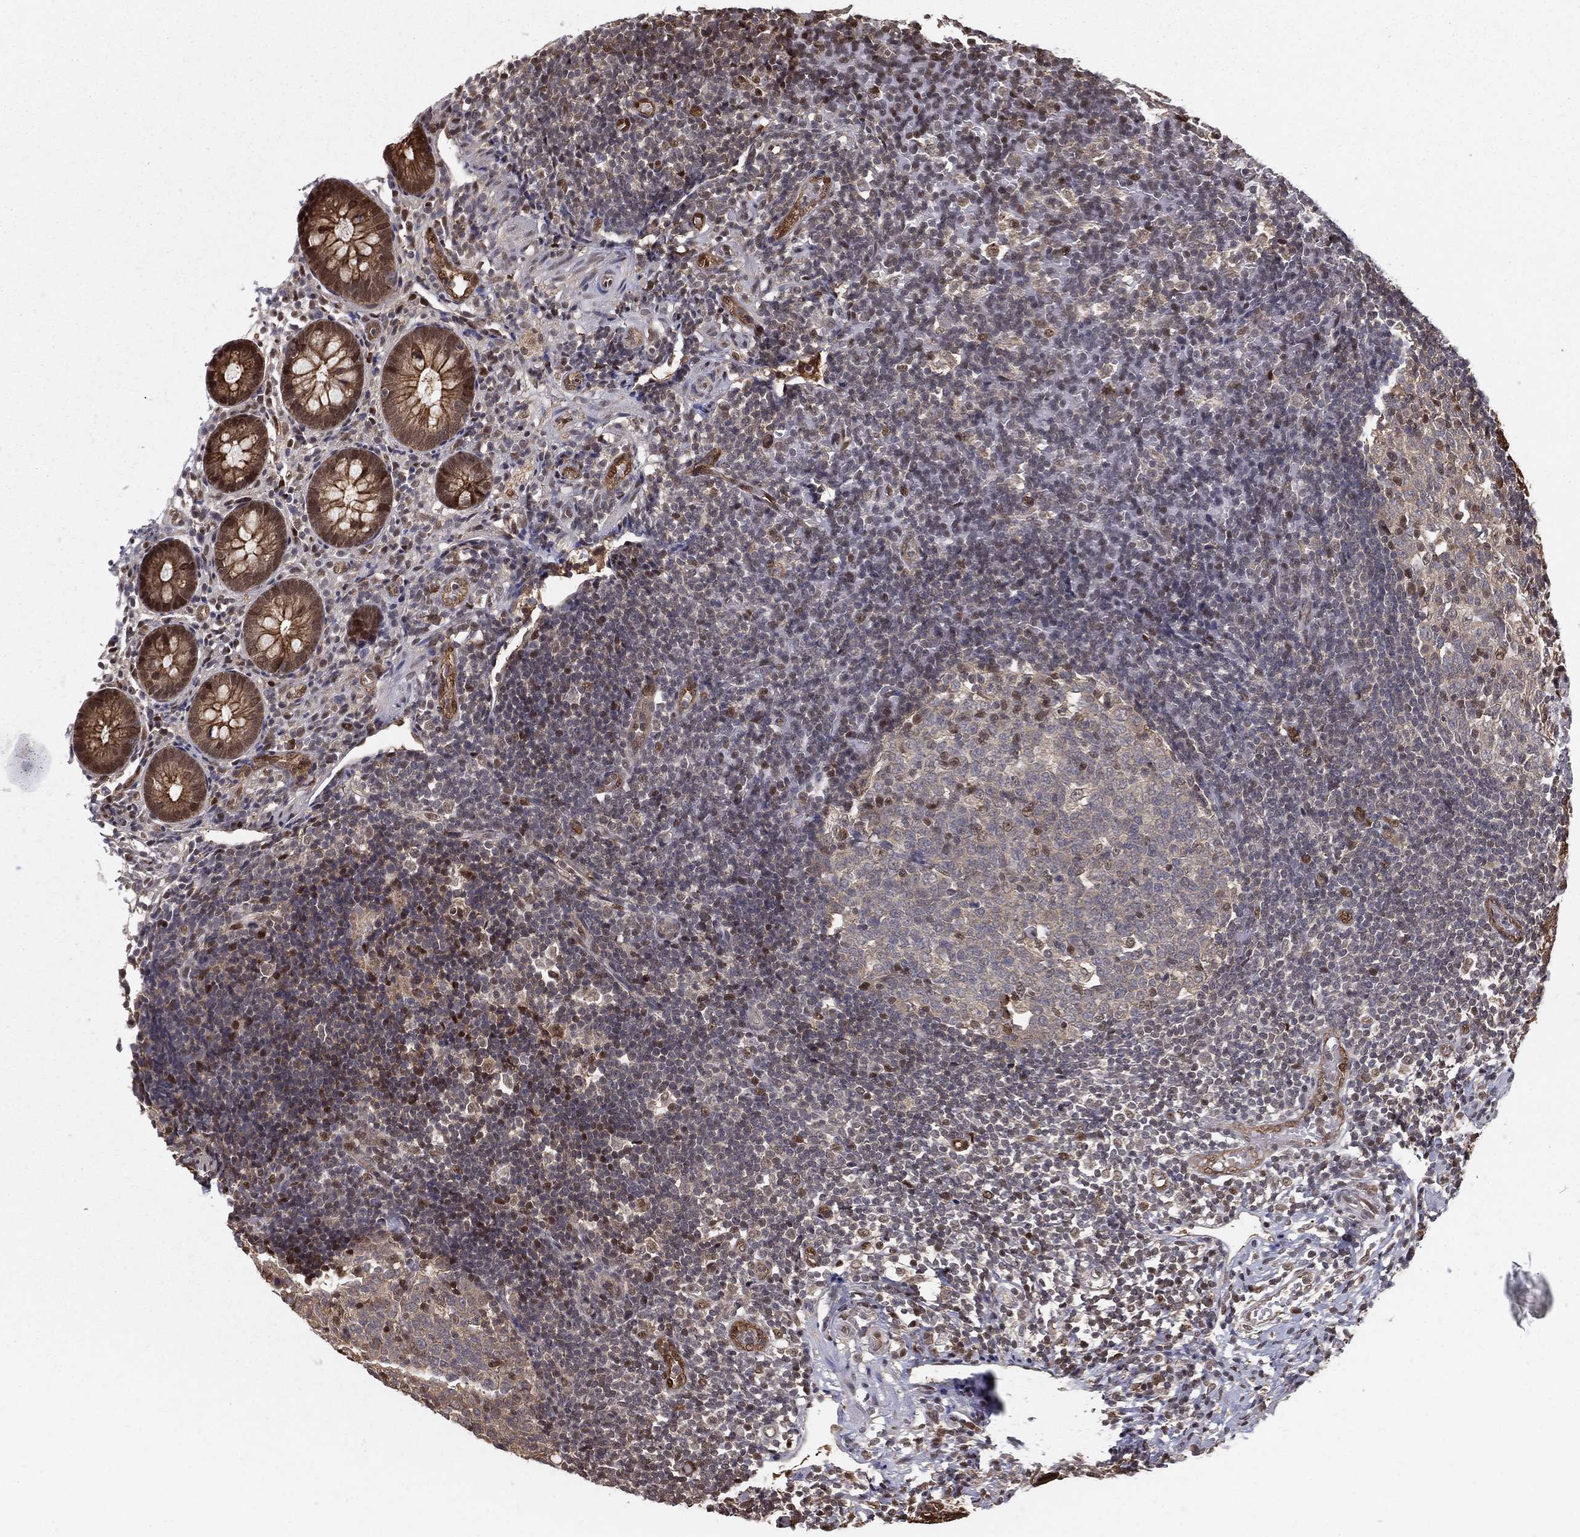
{"staining": {"intensity": "moderate", "quantity": ">75%", "location": "cytoplasmic/membranous"}, "tissue": "appendix", "cell_type": "Glandular cells", "image_type": "normal", "snomed": [{"axis": "morphology", "description": "Normal tissue, NOS"}, {"axis": "topography", "description": "Appendix"}], "caption": "The micrograph exhibits immunohistochemical staining of normal appendix. There is moderate cytoplasmic/membranous staining is identified in about >75% of glandular cells. (DAB IHC with brightfield microscopy, high magnification).", "gene": "SLC6A6", "patient": {"sex": "female", "age": 40}}